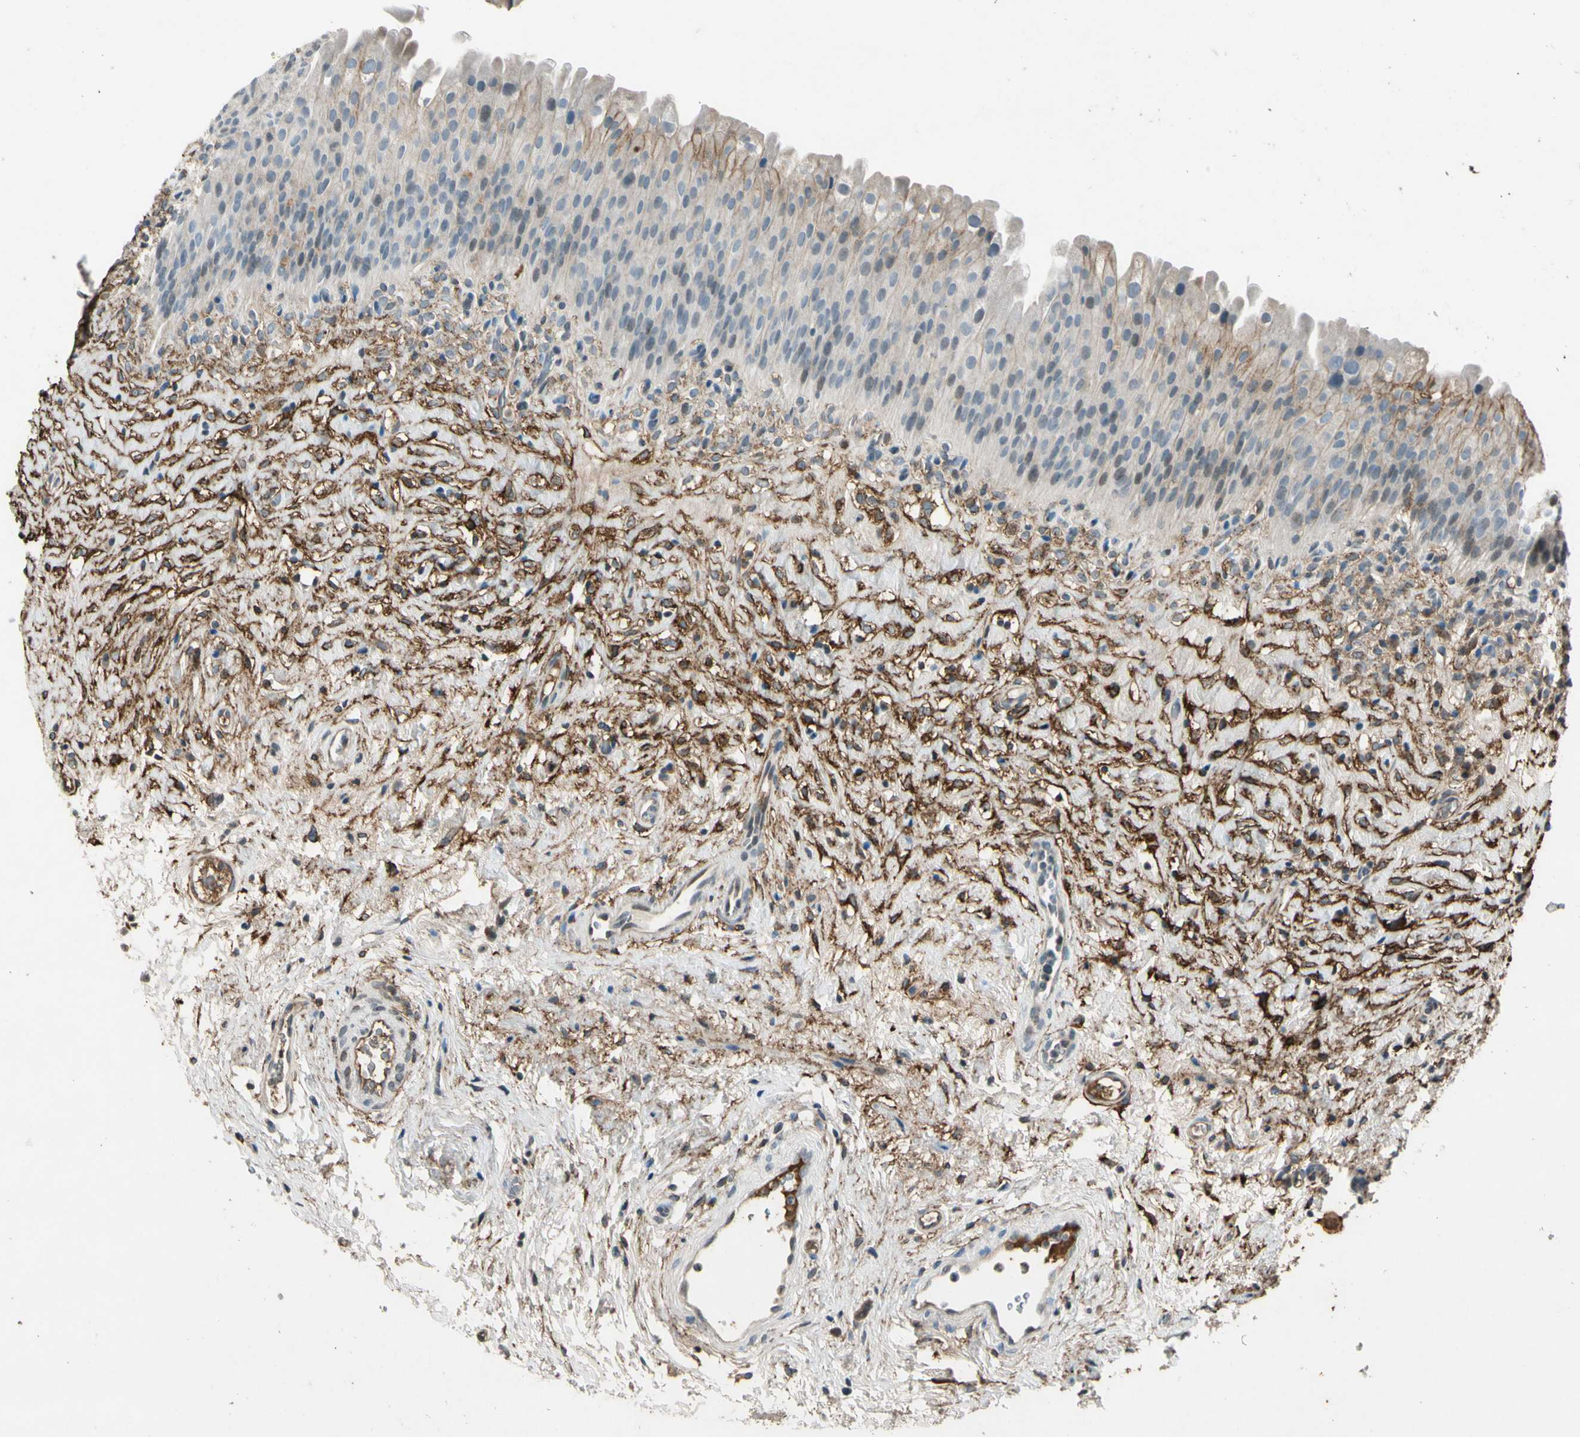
{"staining": {"intensity": "moderate", "quantity": "<25%", "location": "cytoplasmic/membranous"}, "tissue": "urinary bladder", "cell_type": "Urothelial cells", "image_type": "normal", "snomed": [{"axis": "morphology", "description": "Normal tissue, NOS"}, {"axis": "morphology", "description": "Urothelial carcinoma, High grade"}, {"axis": "topography", "description": "Urinary bladder"}], "caption": "A brown stain highlights moderate cytoplasmic/membranous staining of a protein in urothelial cells of normal human urinary bladder. (brown staining indicates protein expression, while blue staining denotes nuclei).", "gene": "PDPN", "patient": {"sex": "male", "age": 46}}